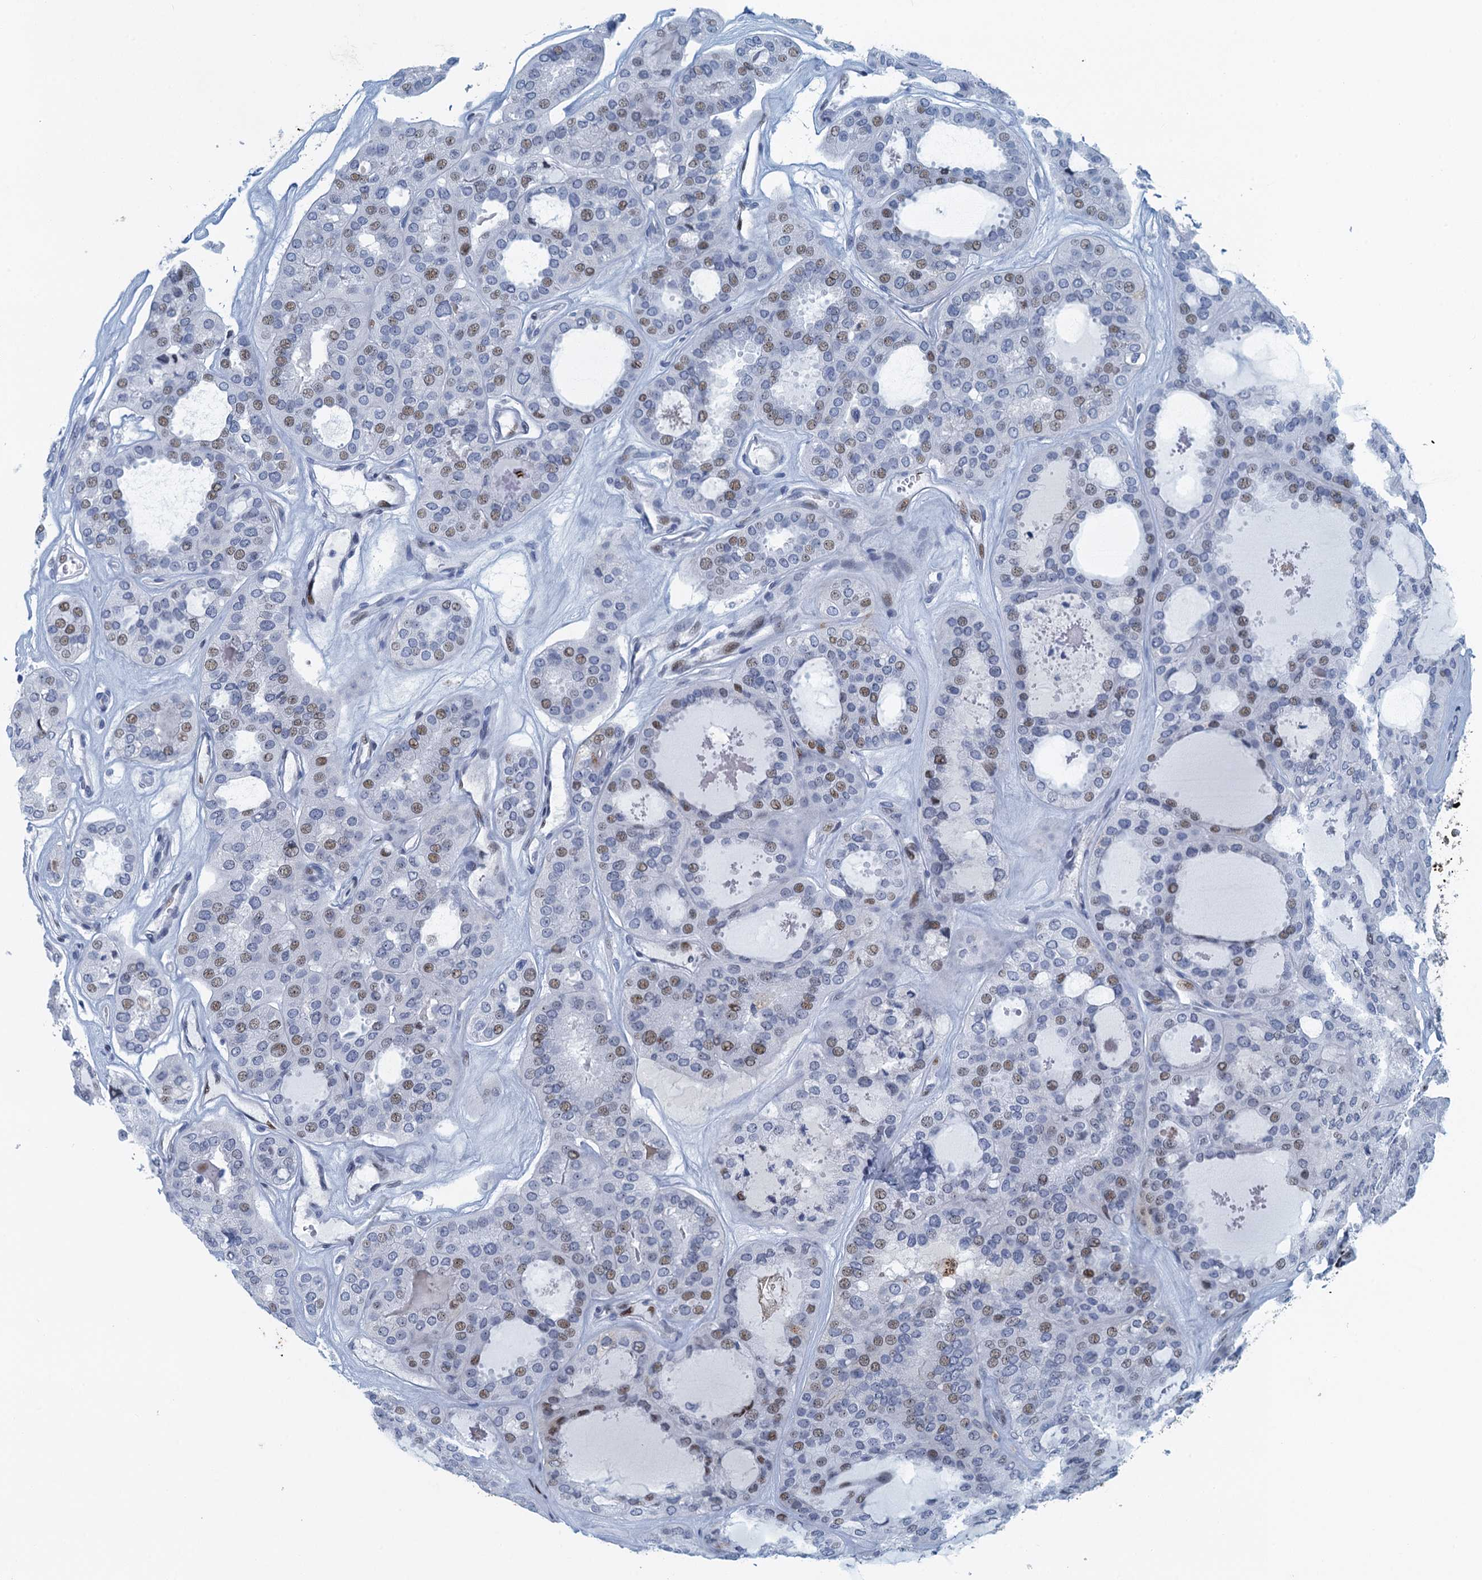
{"staining": {"intensity": "weak", "quantity": "25%-75%", "location": "nuclear"}, "tissue": "thyroid cancer", "cell_type": "Tumor cells", "image_type": "cancer", "snomed": [{"axis": "morphology", "description": "Follicular adenoma carcinoma, NOS"}, {"axis": "topography", "description": "Thyroid gland"}], "caption": "Thyroid follicular adenoma carcinoma stained with a protein marker displays weak staining in tumor cells.", "gene": "ANKRD13D", "patient": {"sex": "male", "age": 75}}